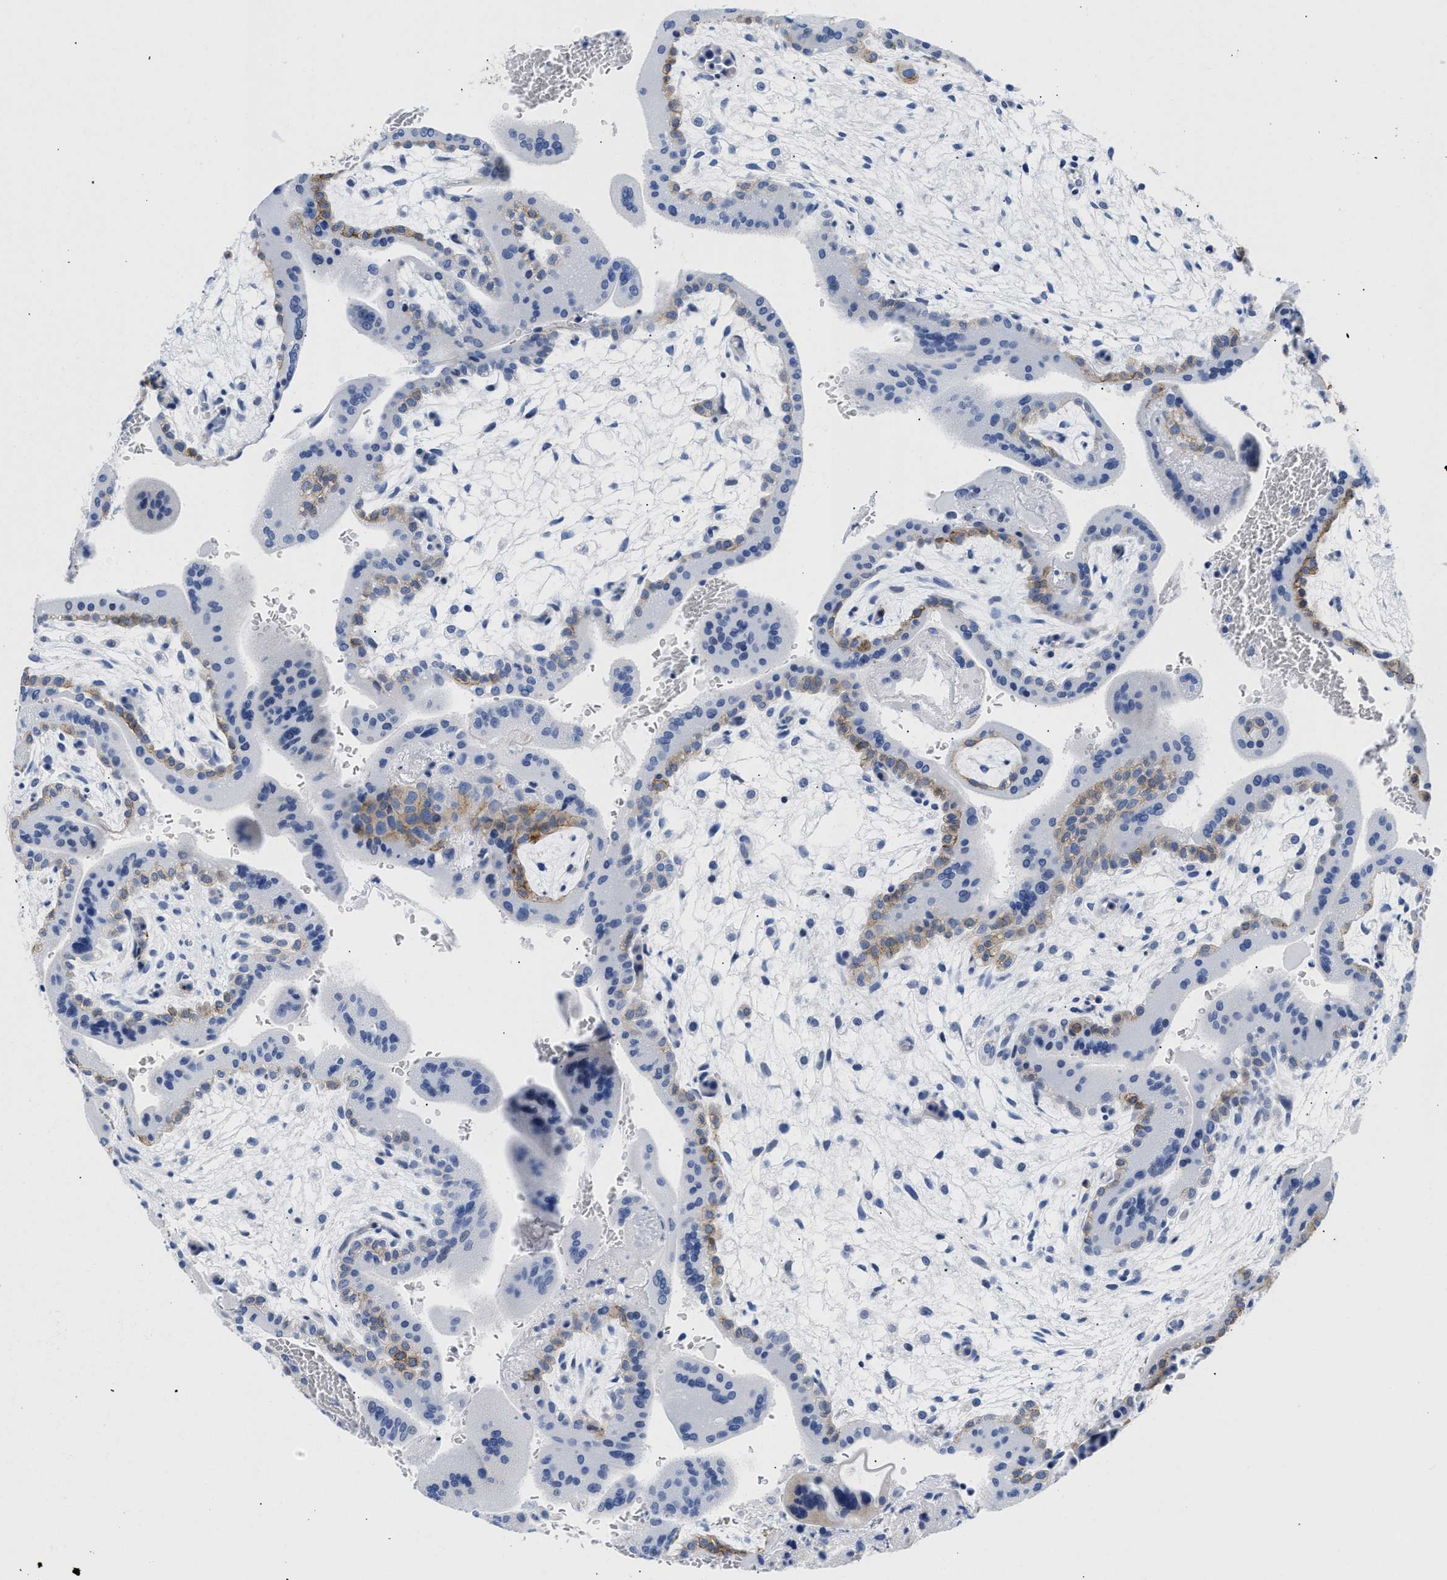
{"staining": {"intensity": "moderate", "quantity": ">75%", "location": "cytoplasmic/membranous"}, "tissue": "placenta", "cell_type": "Decidual cells", "image_type": "normal", "snomed": [{"axis": "morphology", "description": "Normal tissue, NOS"}, {"axis": "topography", "description": "Placenta"}], "caption": "IHC image of benign placenta stained for a protein (brown), which demonstrates medium levels of moderate cytoplasmic/membranous expression in about >75% of decidual cells.", "gene": "TRIM29", "patient": {"sex": "female", "age": 35}}